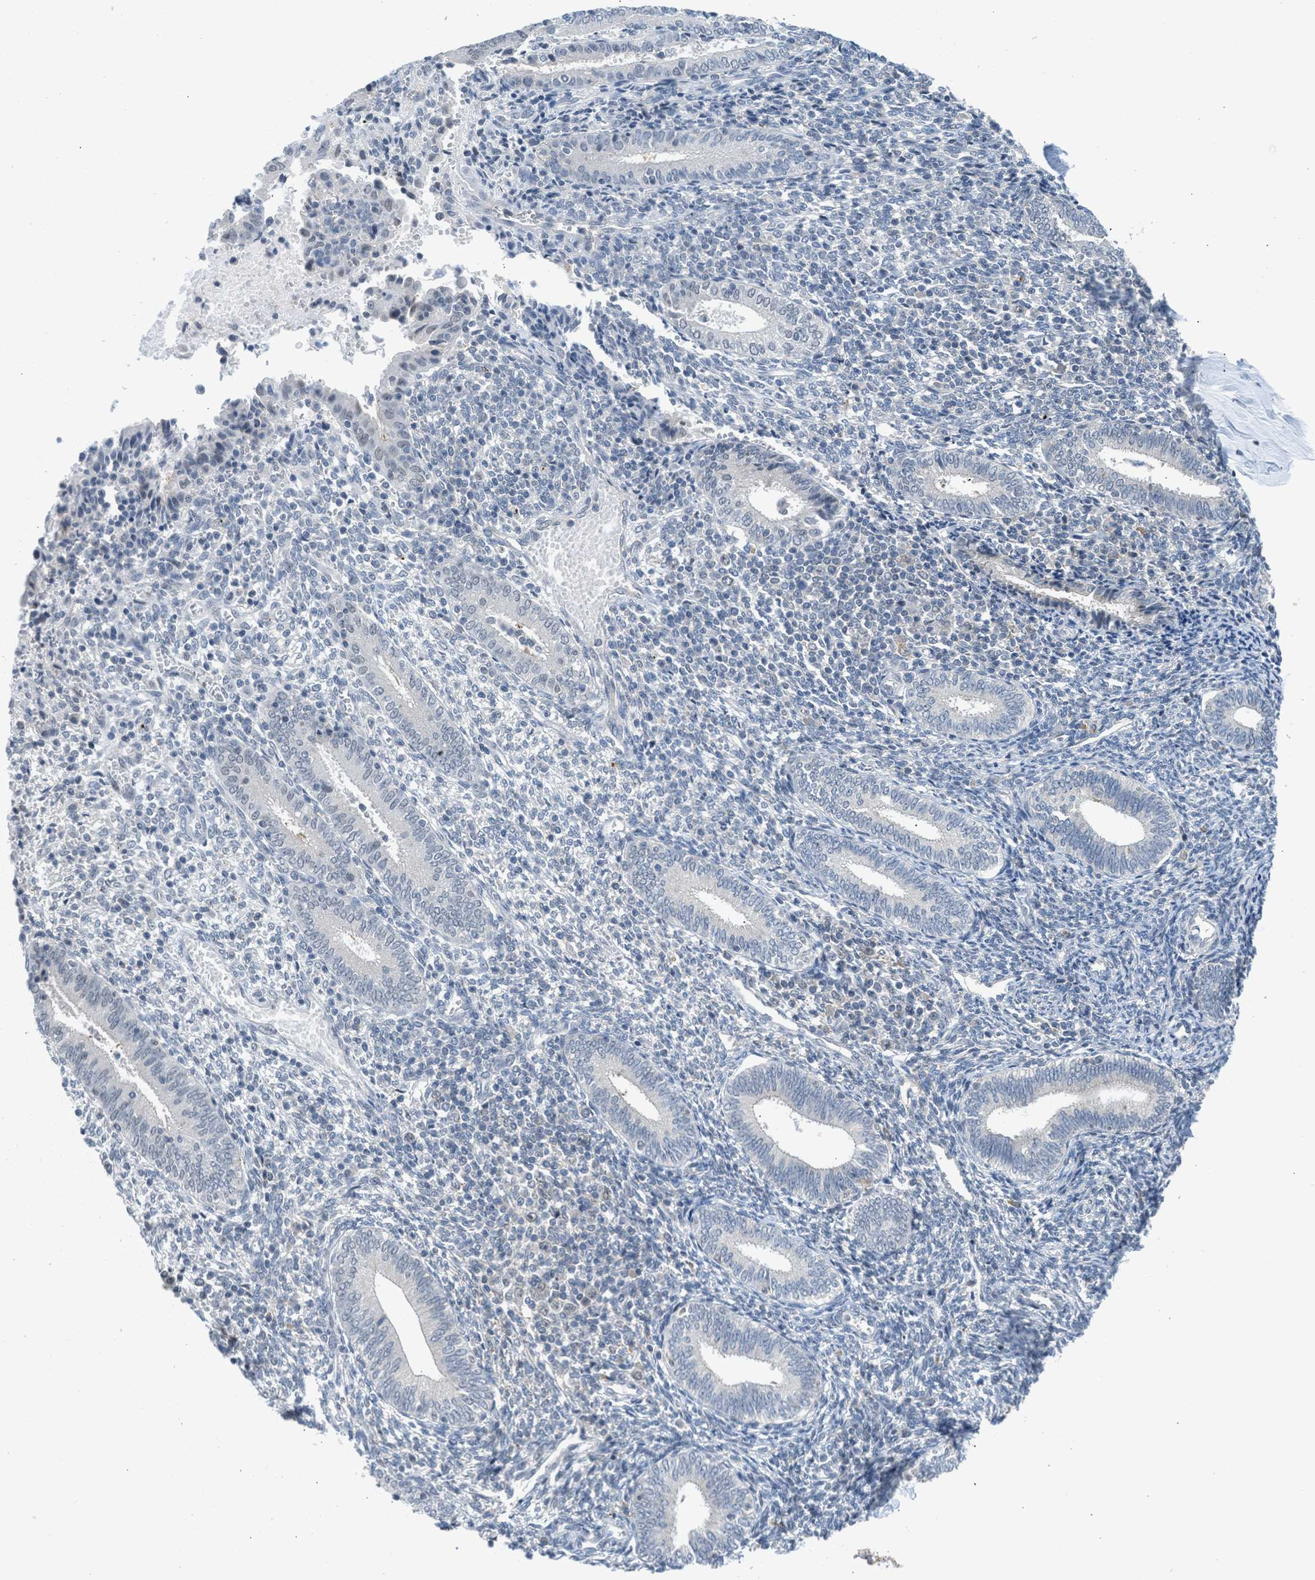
{"staining": {"intensity": "weak", "quantity": "<25%", "location": "cytoplasmic/membranous"}, "tissue": "endometrium", "cell_type": "Cells in endometrial stroma", "image_type": "normal", "snomed": [{"axis": "morphology", "description": "Normal tissue, NOS"}, {"axis": "topography", "description": "Endometrium"}], "caption": "Histopathology image shows no protein staining in cells in endometrial stroma of normal endometrium. (Brightfield microscopy of DAB immunohistochemistry (IHC) at high magnification).", "gene": "TTBK2", "patient": {"sex": "female", "age": 41}}